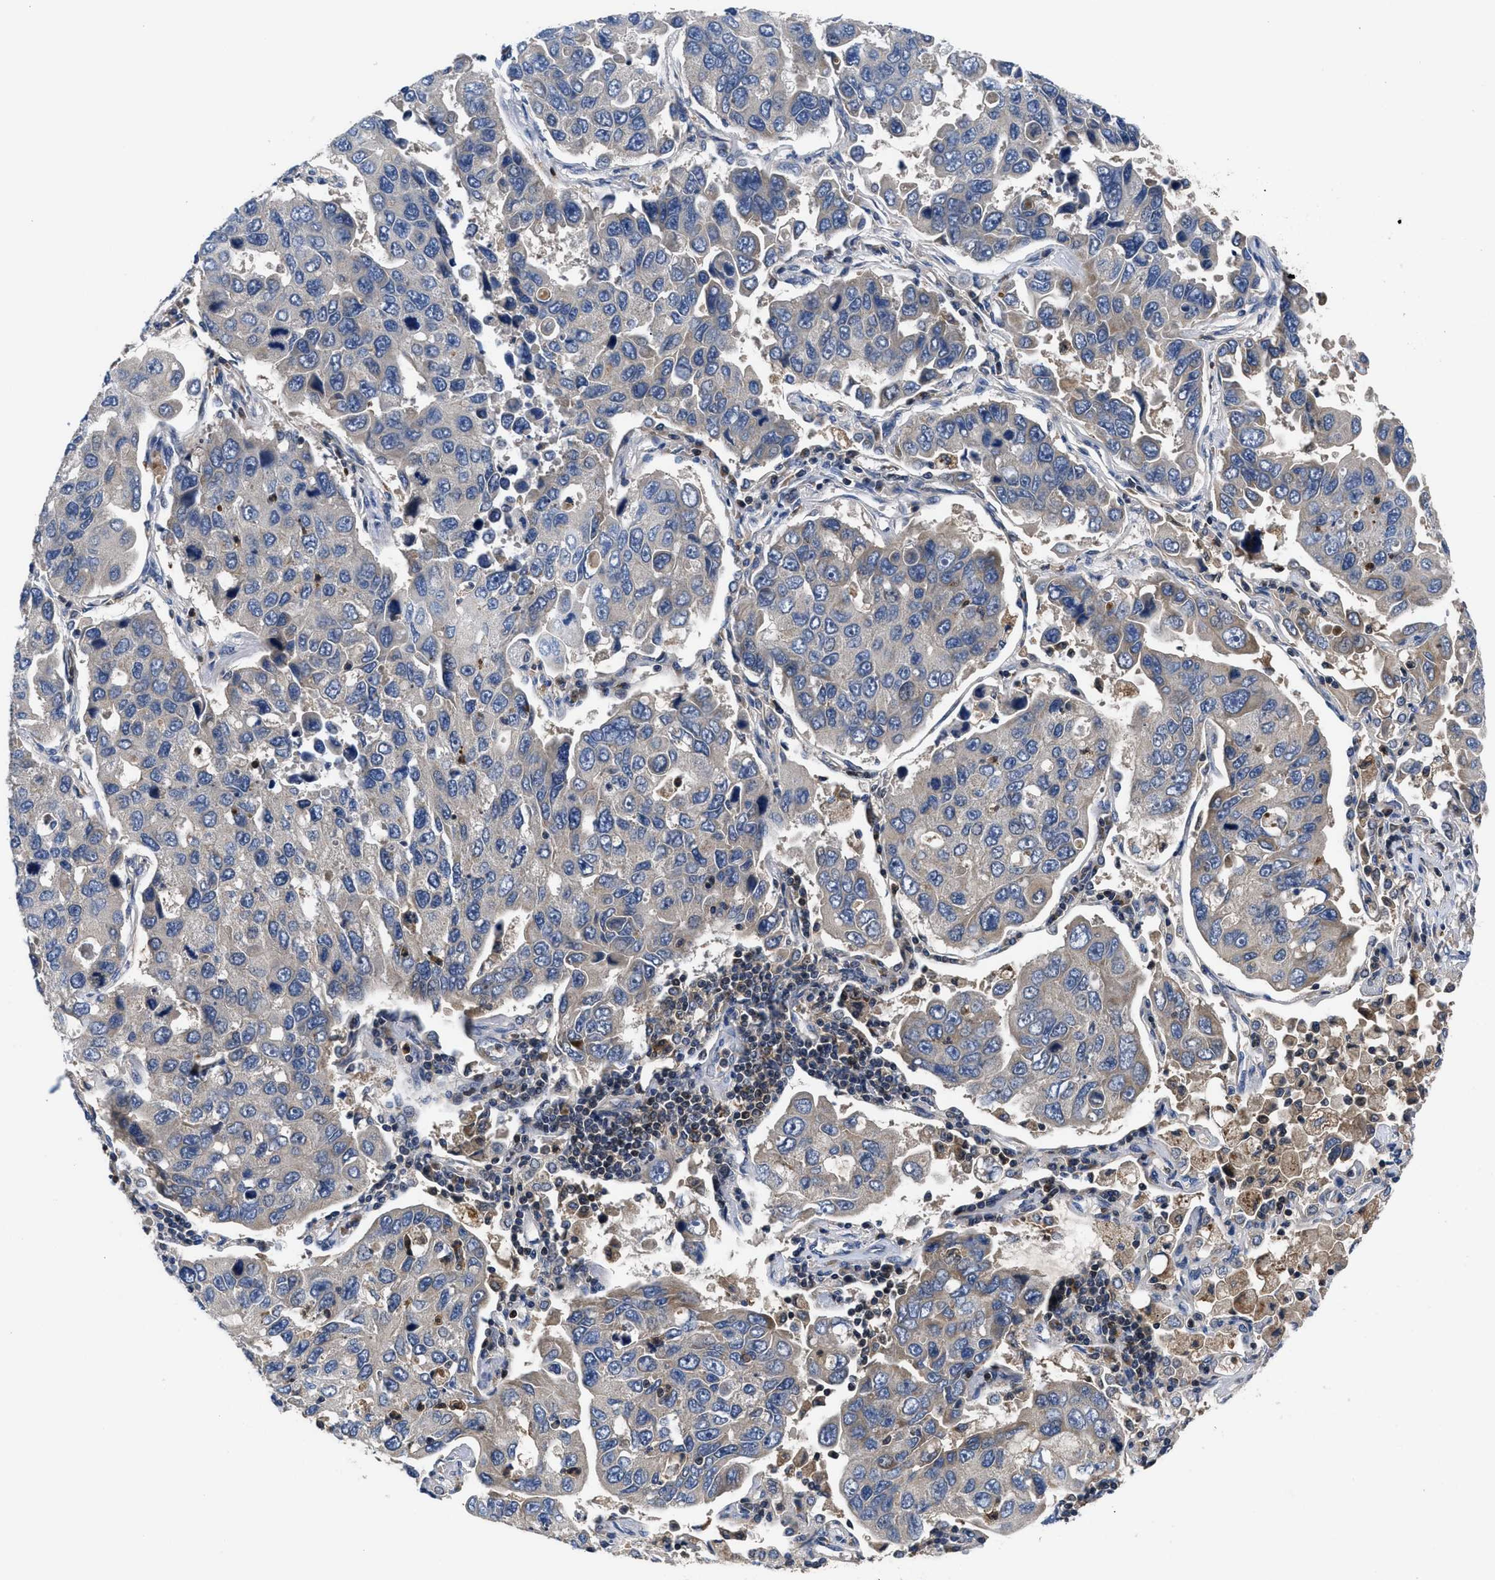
{"staining": {"intensity": "moderate", "quantity": "<25%", "location": "cytoplasmic/membranous"}, "tissue": "lung cancer", "cell_type": "Tumor cells", "image_type": "cancer", "snomed": [{"axis": "morphology", "description": "Adenocarcinoma, NOS"}, {"axis": "topography", "description": "Lung"}], "caption": "There is low levels of moderate cytoplasmic/membranous positivity in tumor cells of lung adenocarcinoma, as demonstrated by immunohistochemical staining (brown color).", "gene": "YBEY", "patient": {"sex": "male", "age": 64}}